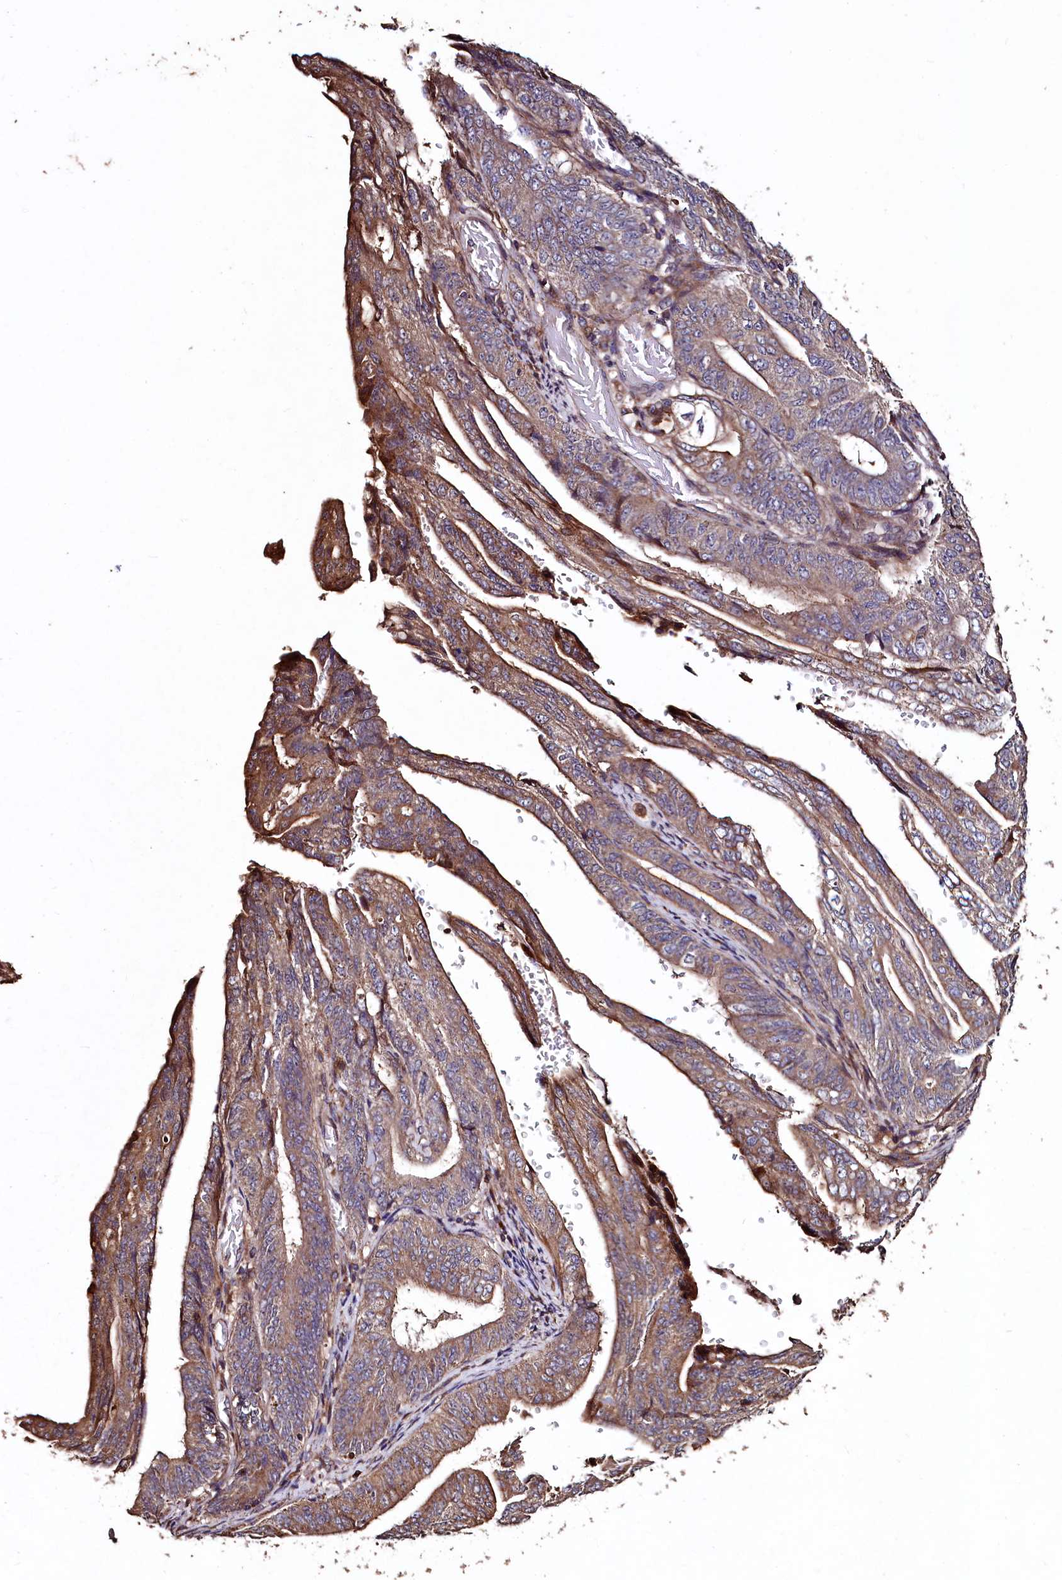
{"staining": {"intensity": "moderate", "quantity": "25%-75%", "location": "cytoplasmic/membranous"}, "tissue": "stomach cancer", "cell_type": "Tumor cells", "image_type": "cancer", "snomed": [{"axis": "morphology", "description": "Adenocarcinoma, NOS"}, {"axis": "topography", "description": "Stomach"}], "caption": "There is medium levels of moderate cytoplasmic/membranous expression in tumor cells of stomach adenocarcinoma, as demonstrated by immunohistochemical staining (brown color).", "gene": "TMEM98", "patient": {"sex": "female", "age": 73}}